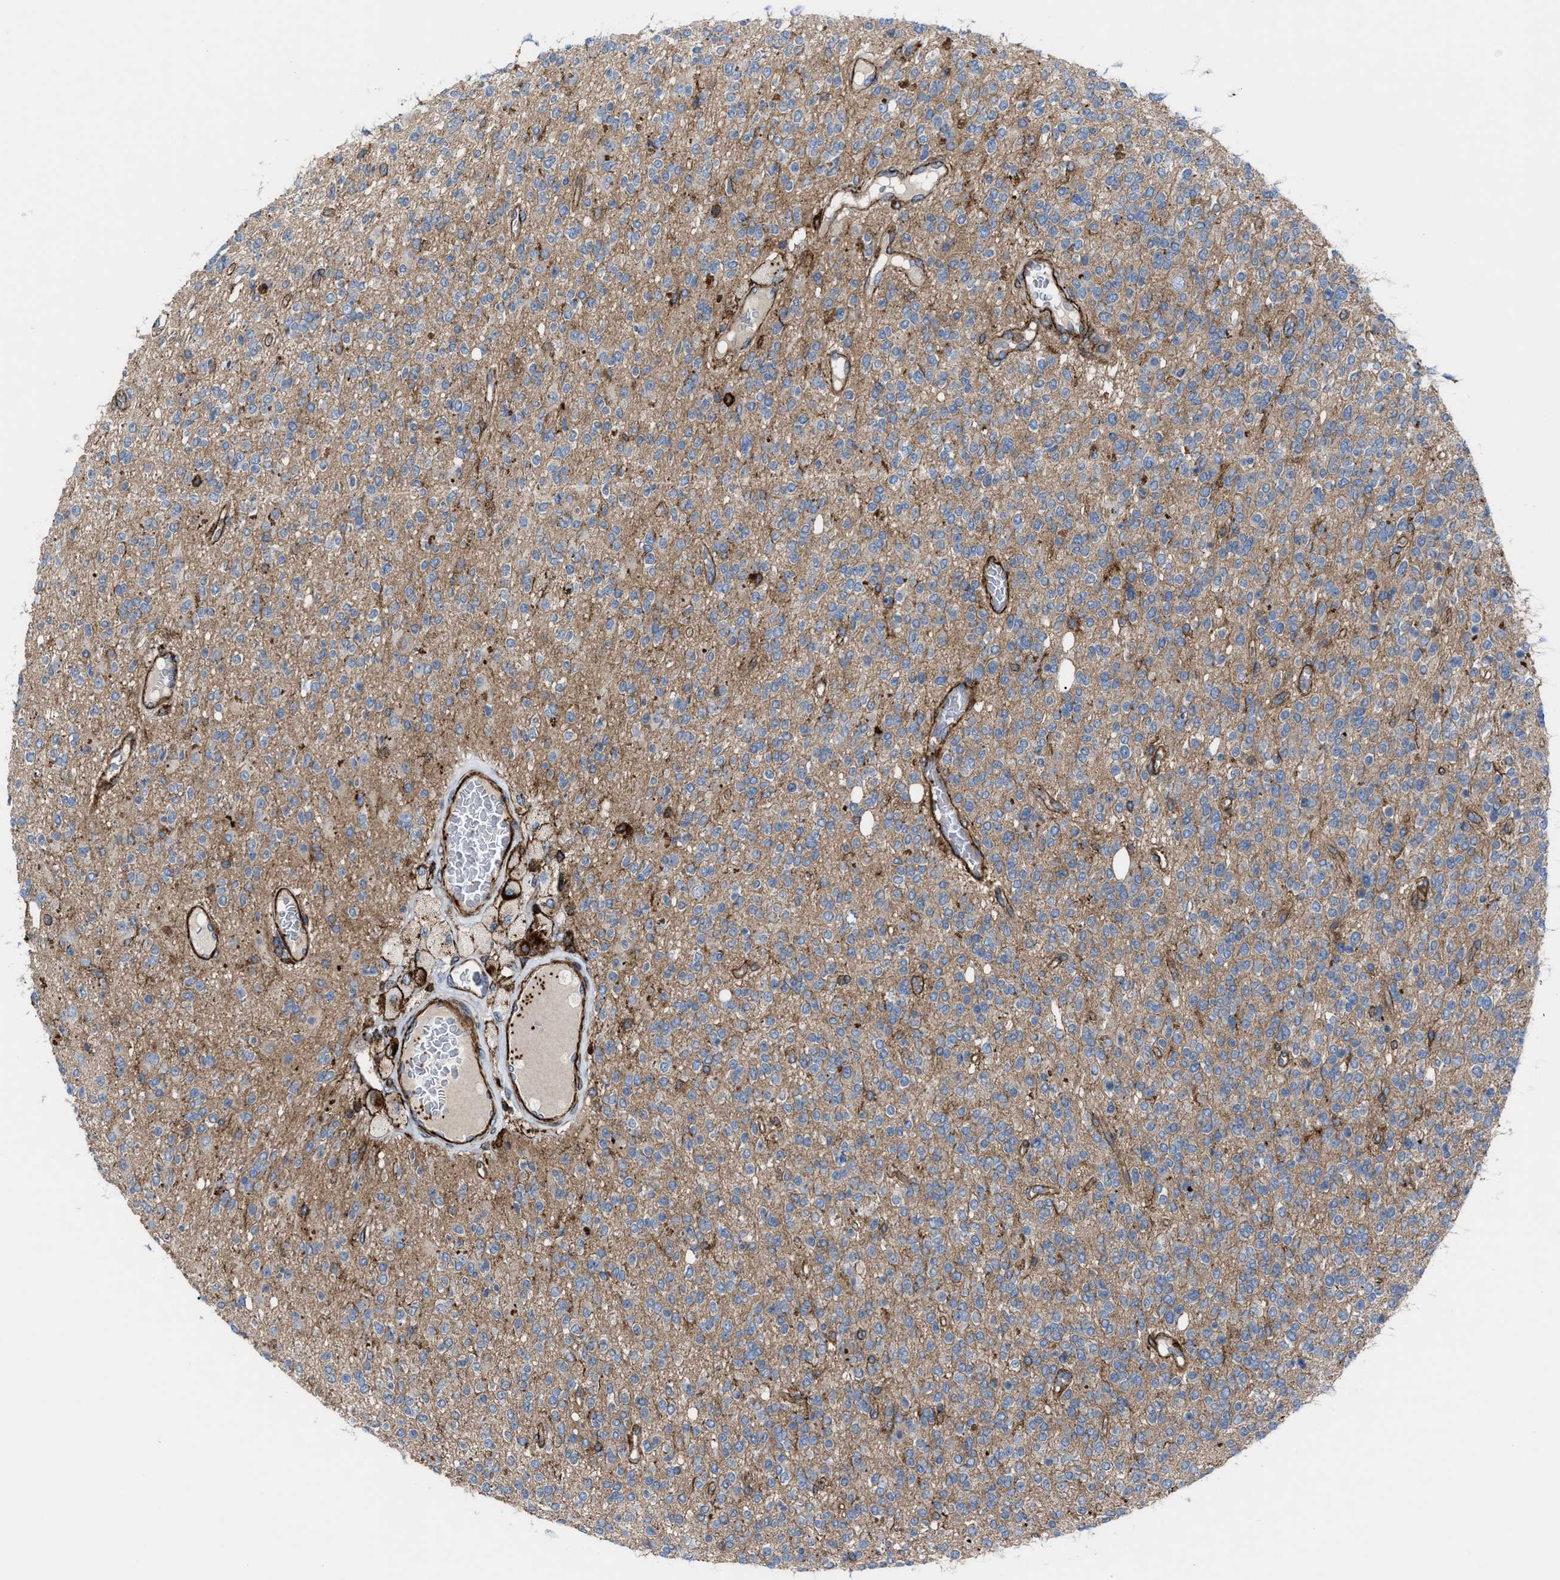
{"staining": {"intensity": "weak", "quantity": ">75%", "location": "cytoplasmic/membranous"}, "tissue": "glioma", "cell_type": "Tumor cells", "image_type": "cancer", "snomed": [{"axis": "morphology", "description": "Glioma, malignant, High grade"}, {"axis": "topography", "description": "Brain"}], "caption": "Immunohistochemistry (IHC) (DAB (3,3'-diaminobenzidine)) staining of high-grade glioma (malignant) displays weak cytoplasmic/membranous protein staining in approximately >75% of tumor cells.", "gene": "AGPAT2", "patient": {"sex": "male", "age": 34}}